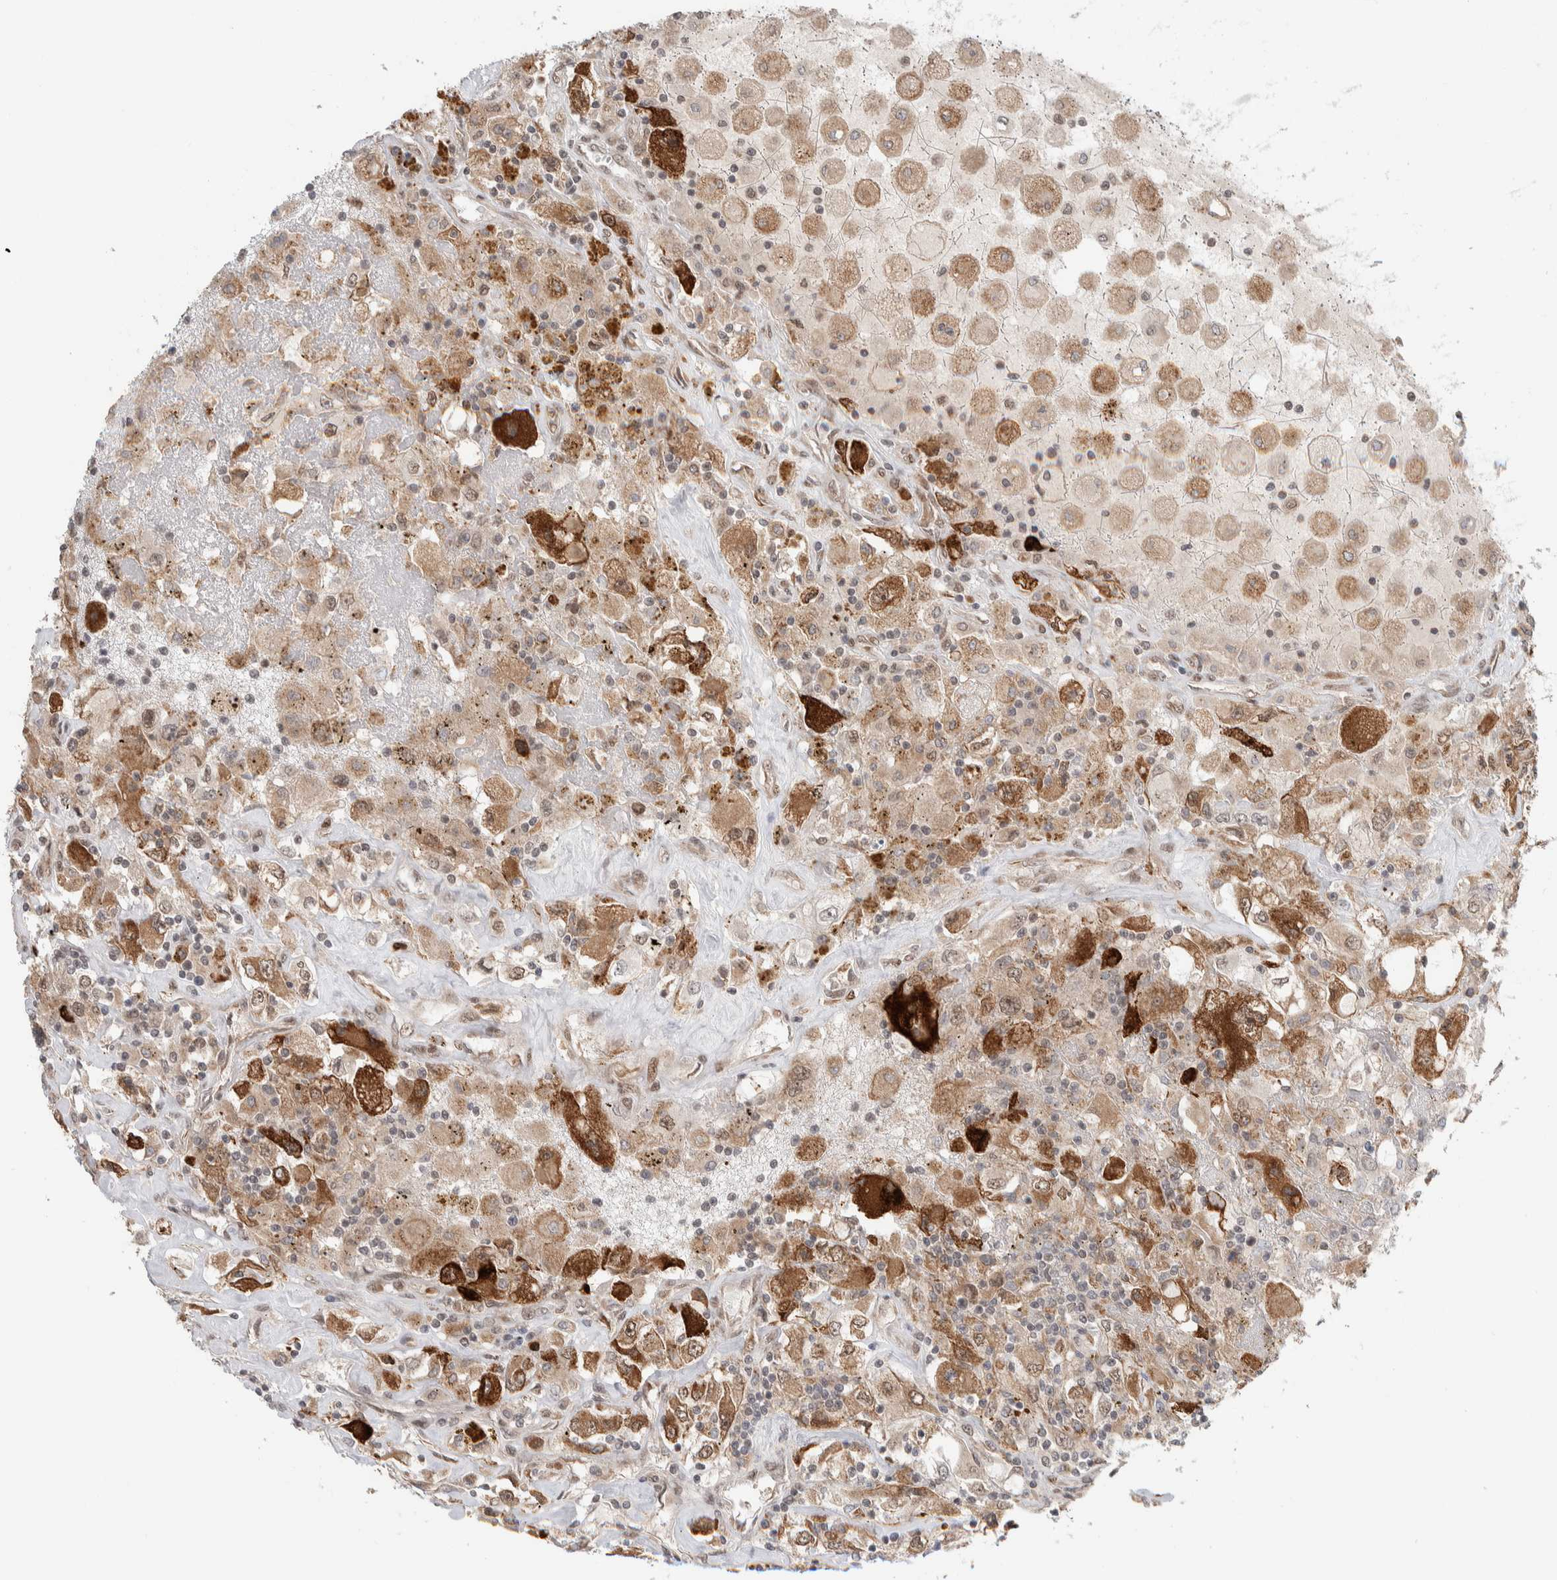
{"staining": {"intensity": "moderate", "quantity": ">75%", "location": "cytoplasmic/membranous,nuclear"}, "tissue": "renal cancer", "cell_type": "Tumor cells", "image_type": "cancer", "snomed": [{"axis": "morphology", "description": "Adenocarcinoma, NOS"}, {"axis": "topography", "description": "Kidney"}], "caption": "The image exhibits a brown stain indicating the presence of a protein in the cytoplasmic/membranous and nuclear of tumor cells in renal adenocarcinoma.", "gene": "TNRC18", "patient": {"sex": "female", "age": 52}}